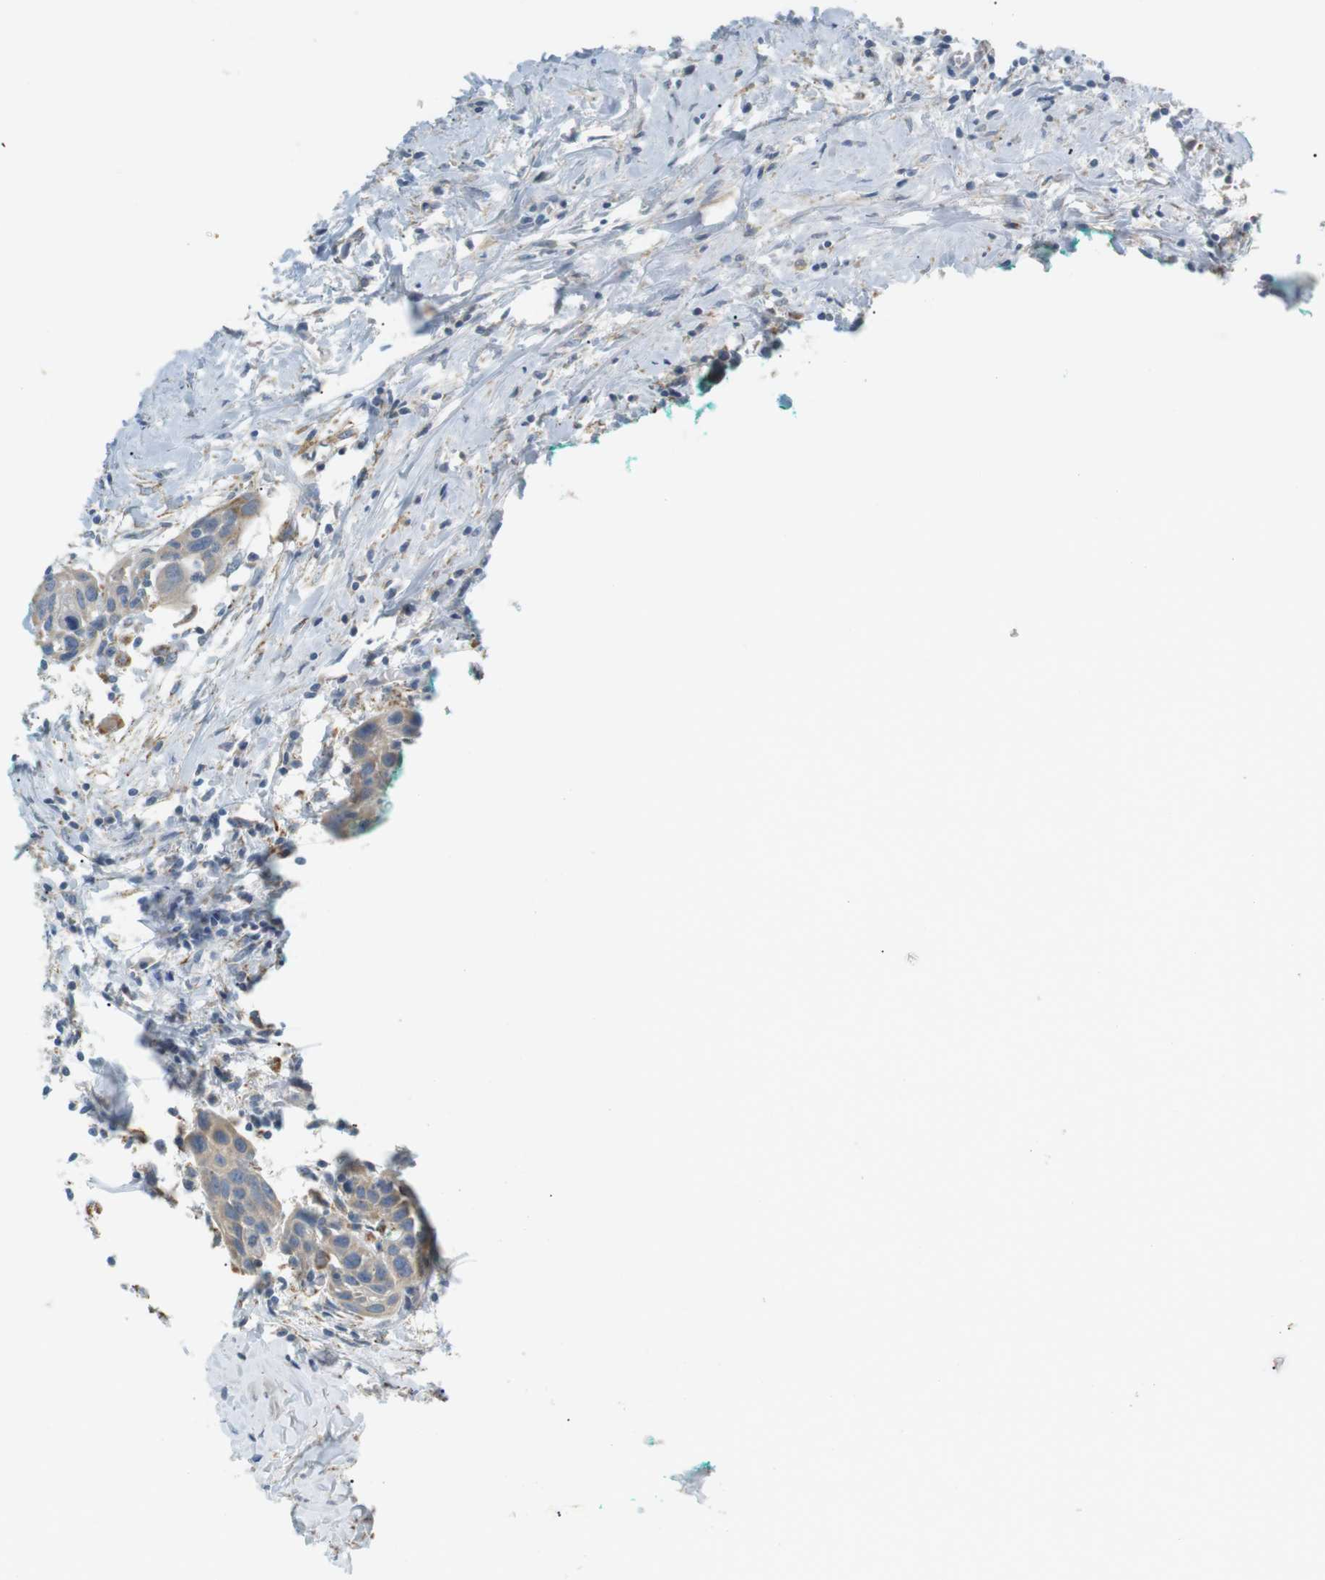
{"staining": {"intensity": "weak", "quantity": "25%-75%", "location": "cytoplasmic/membranous"}, "tissue": "head and neck cancer", "cell_type": "Tumor cells", "image_type": "cancer", "snomed": [{"axis": "morphology", "description": "Squamous cell carcinoma, NOS"}, {"axis": "topography", "description": "Oral tissue"}, {"axis": "topography", "description": "Head-Neck"}], "caption": "The image displays immunohistochemical staining of head and neck cancer. There is weak cytoplasmic/membranous expression is identified in approximately 25%-75% of tumor cells. The protein of interest is stained brown, and the nuclei are stained in blue (DAB (3,3'-diaminobenzidine) IHC with brightfield microscopy, high magnification).", "gene": "CD300E", "patient": {"sex": "female", "age": 50}}